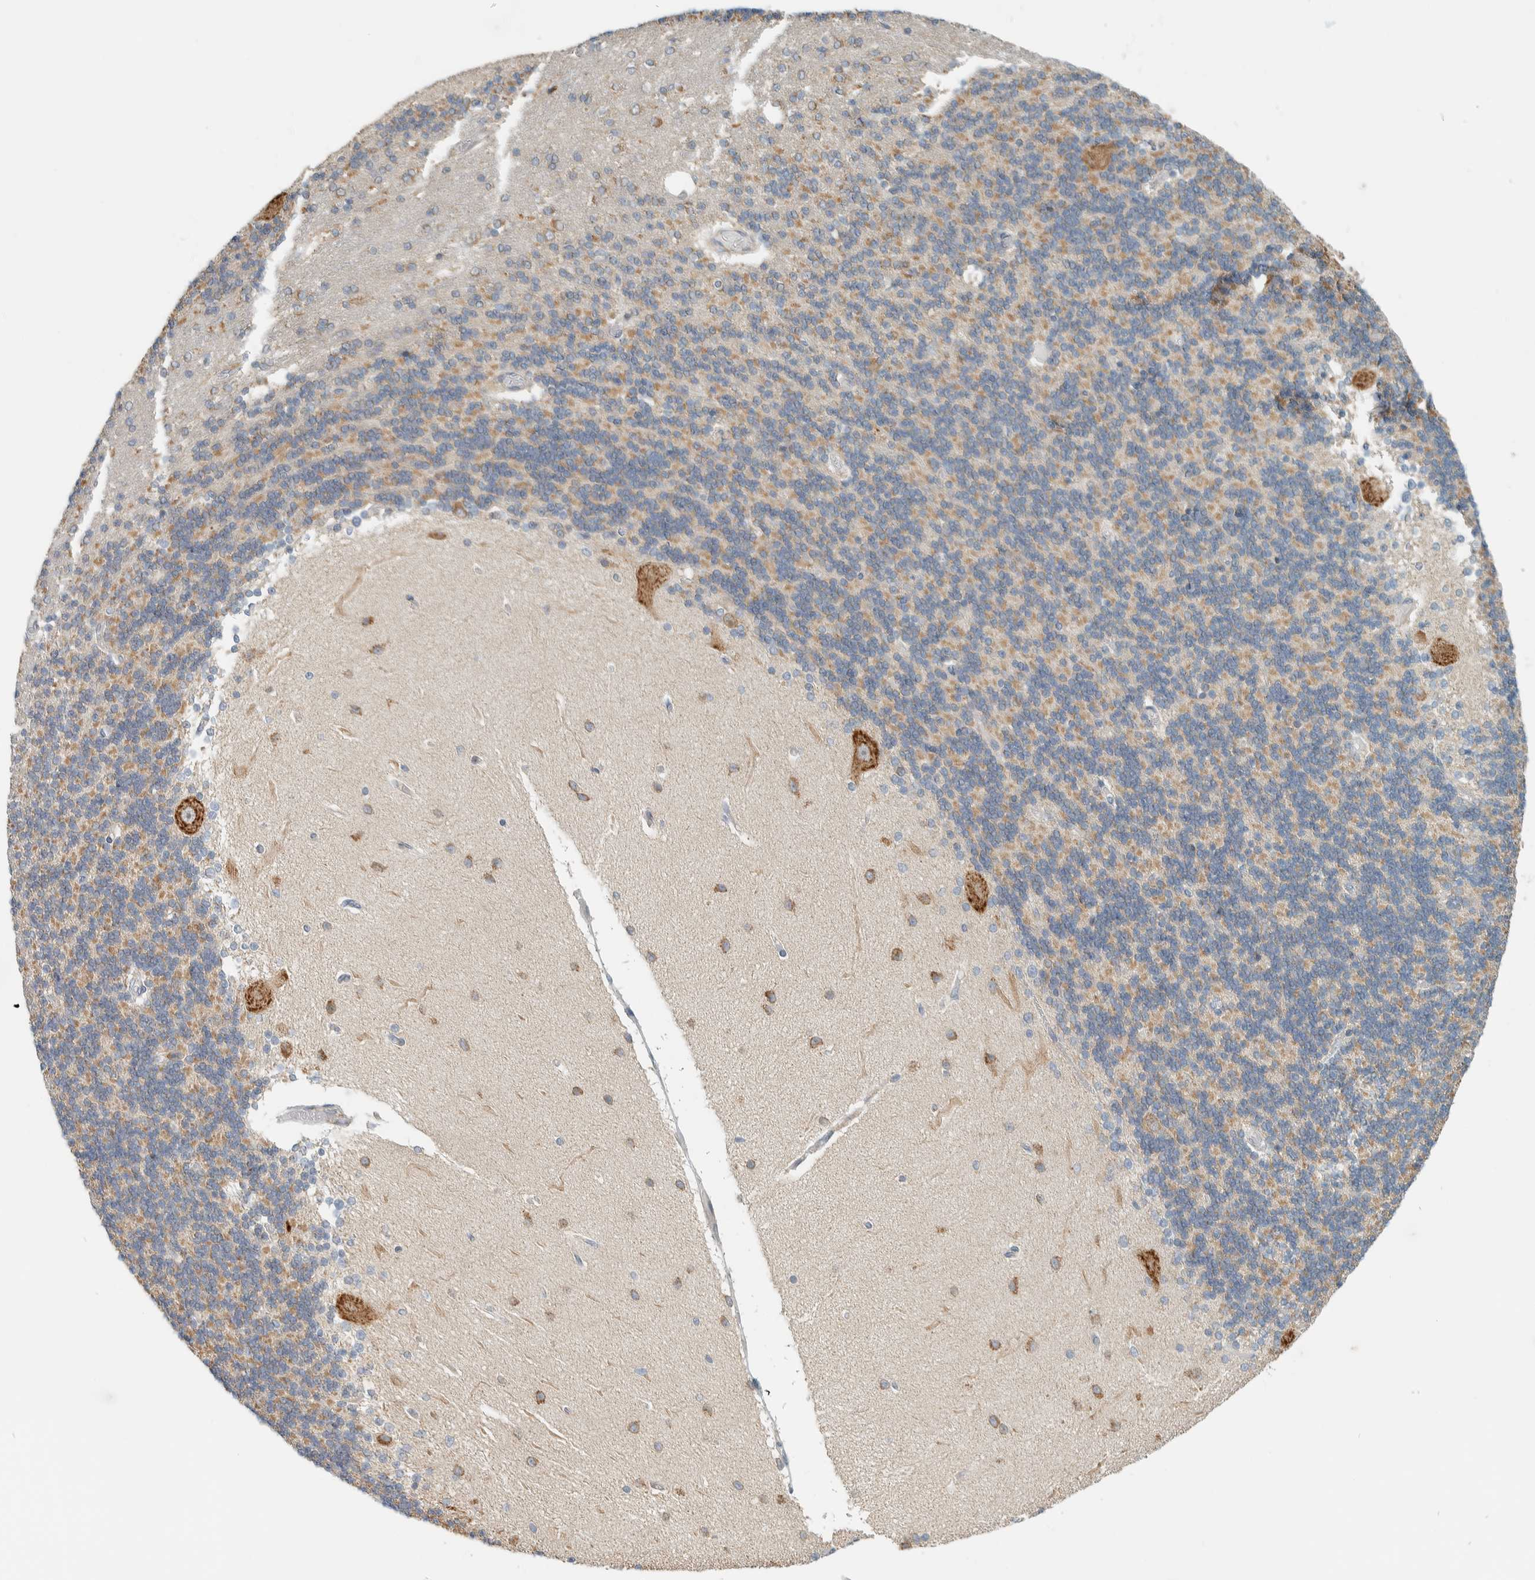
{"staining": {"intensity": "moderate", "quantity": "<25%", "location": "cytoplasmic/membranous"}, "tissue": "cerebellum", "cell_type": "Cells in granular layer", "image_type": "normal", "snomed": [{"axis": "morphology", "description": "Normal tissue, NOS"}, {"axis": "topography", "description": "Cerebellum"}], "caption": "Protein expression analysis of benign cerebellum exhibits moderate cytoplasmic/membranous expression in about <25% of cells in granular layer. (DAB (3,3'-diaminobenzidine) IHC with brightfield microscopy, high magnification).", "gene": "CCDC57", "patient": {"sex": "female", "age": 54}}